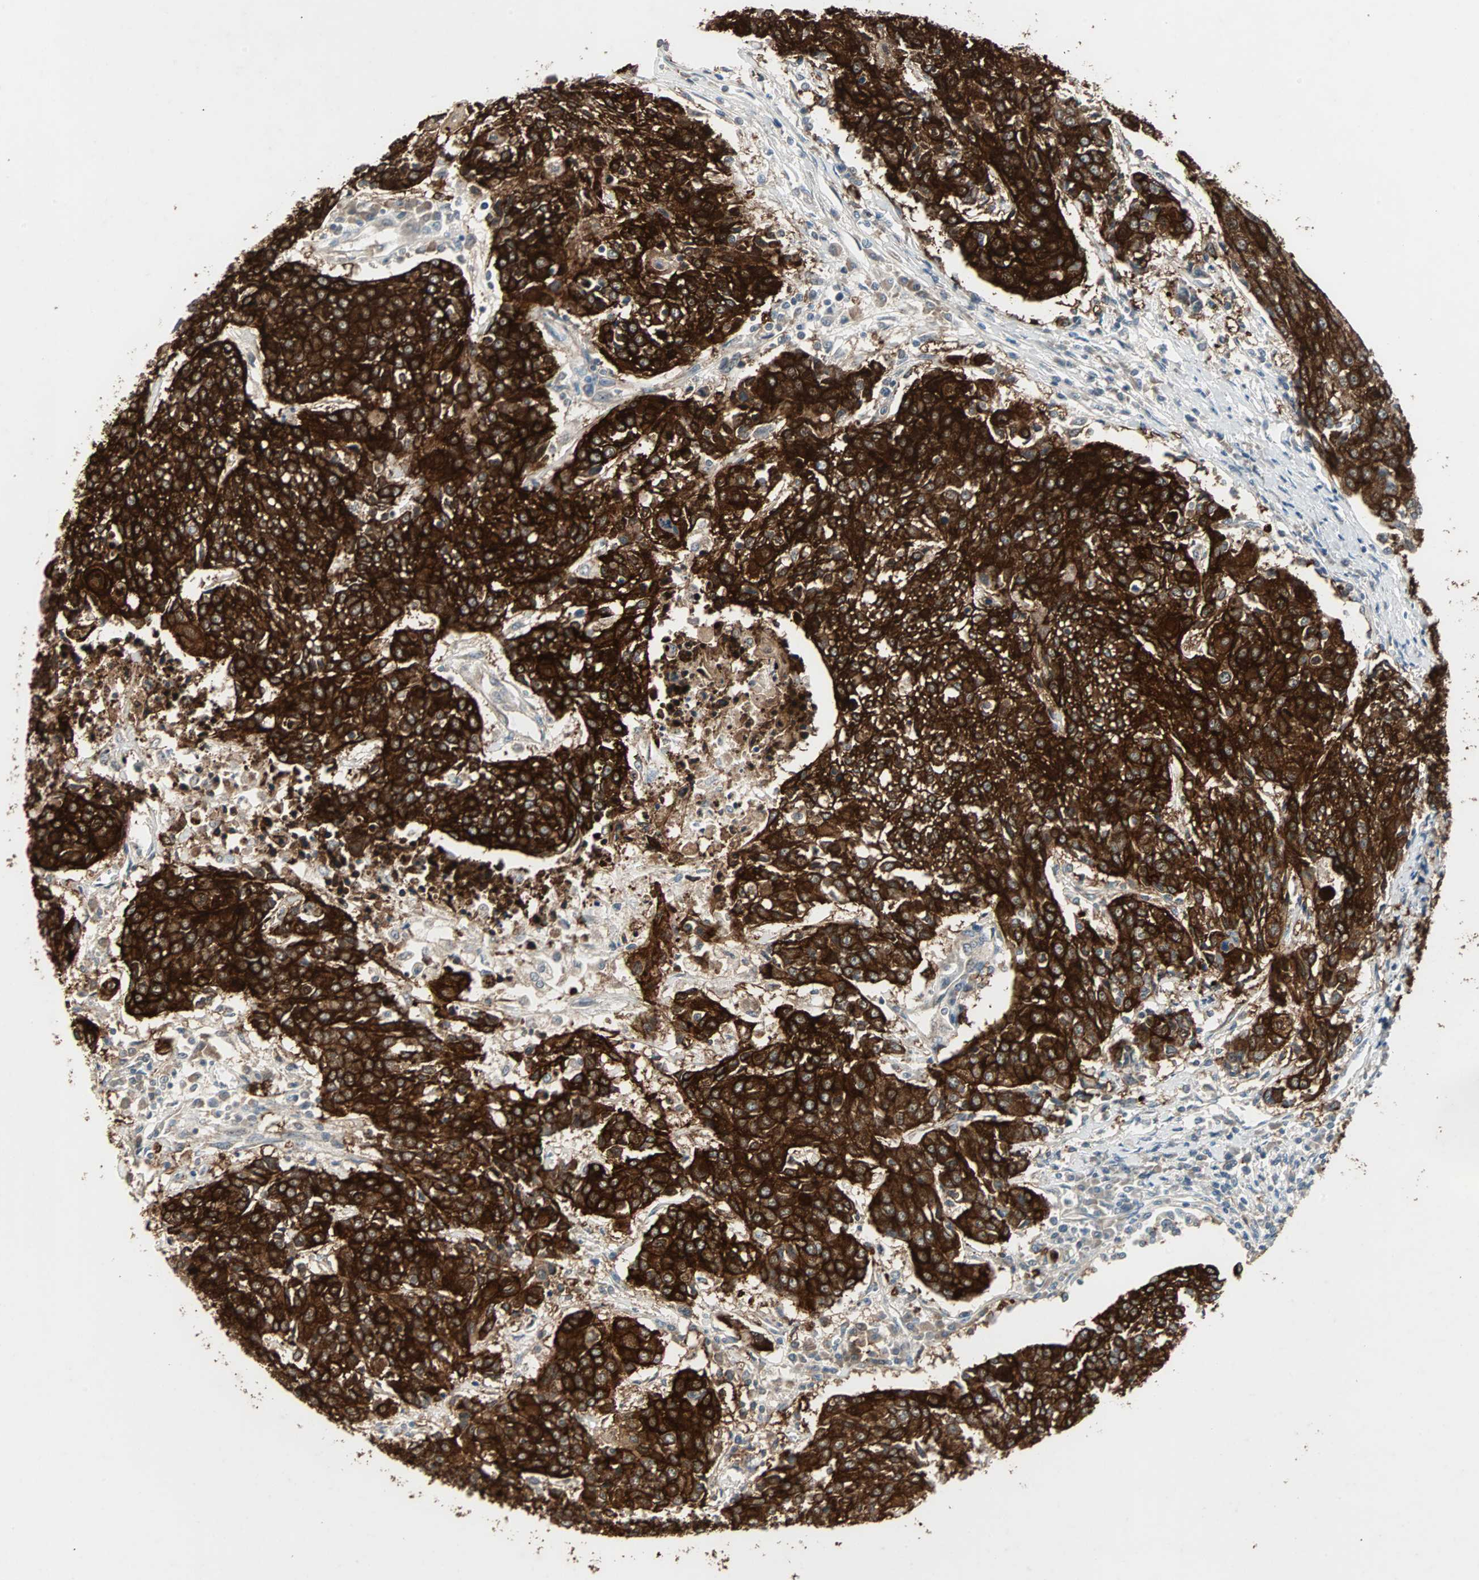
{"staining": {"intensity": "strong", "quantity": ">75%", "location": "cytoplasmic/membranous"}, "tissue": "urothelial cancer", "cell_type": "Tumor cells", "image_type": "cancer", "snomed": [{"axis": "morphology", "description": "Urothelial carcinoma, High grade"}, {"axis": "topography", "description": "Urinary bladder"}], "caption": "Approximately >75% of tumor cells in high-grade urothelial carcinoma reveal strong cytoplasmic/membranous protein positivity as visualized by brown immunohistochemical staining.", "gene": "CMC2", "patient": {"sex": "female", "age": 85}}